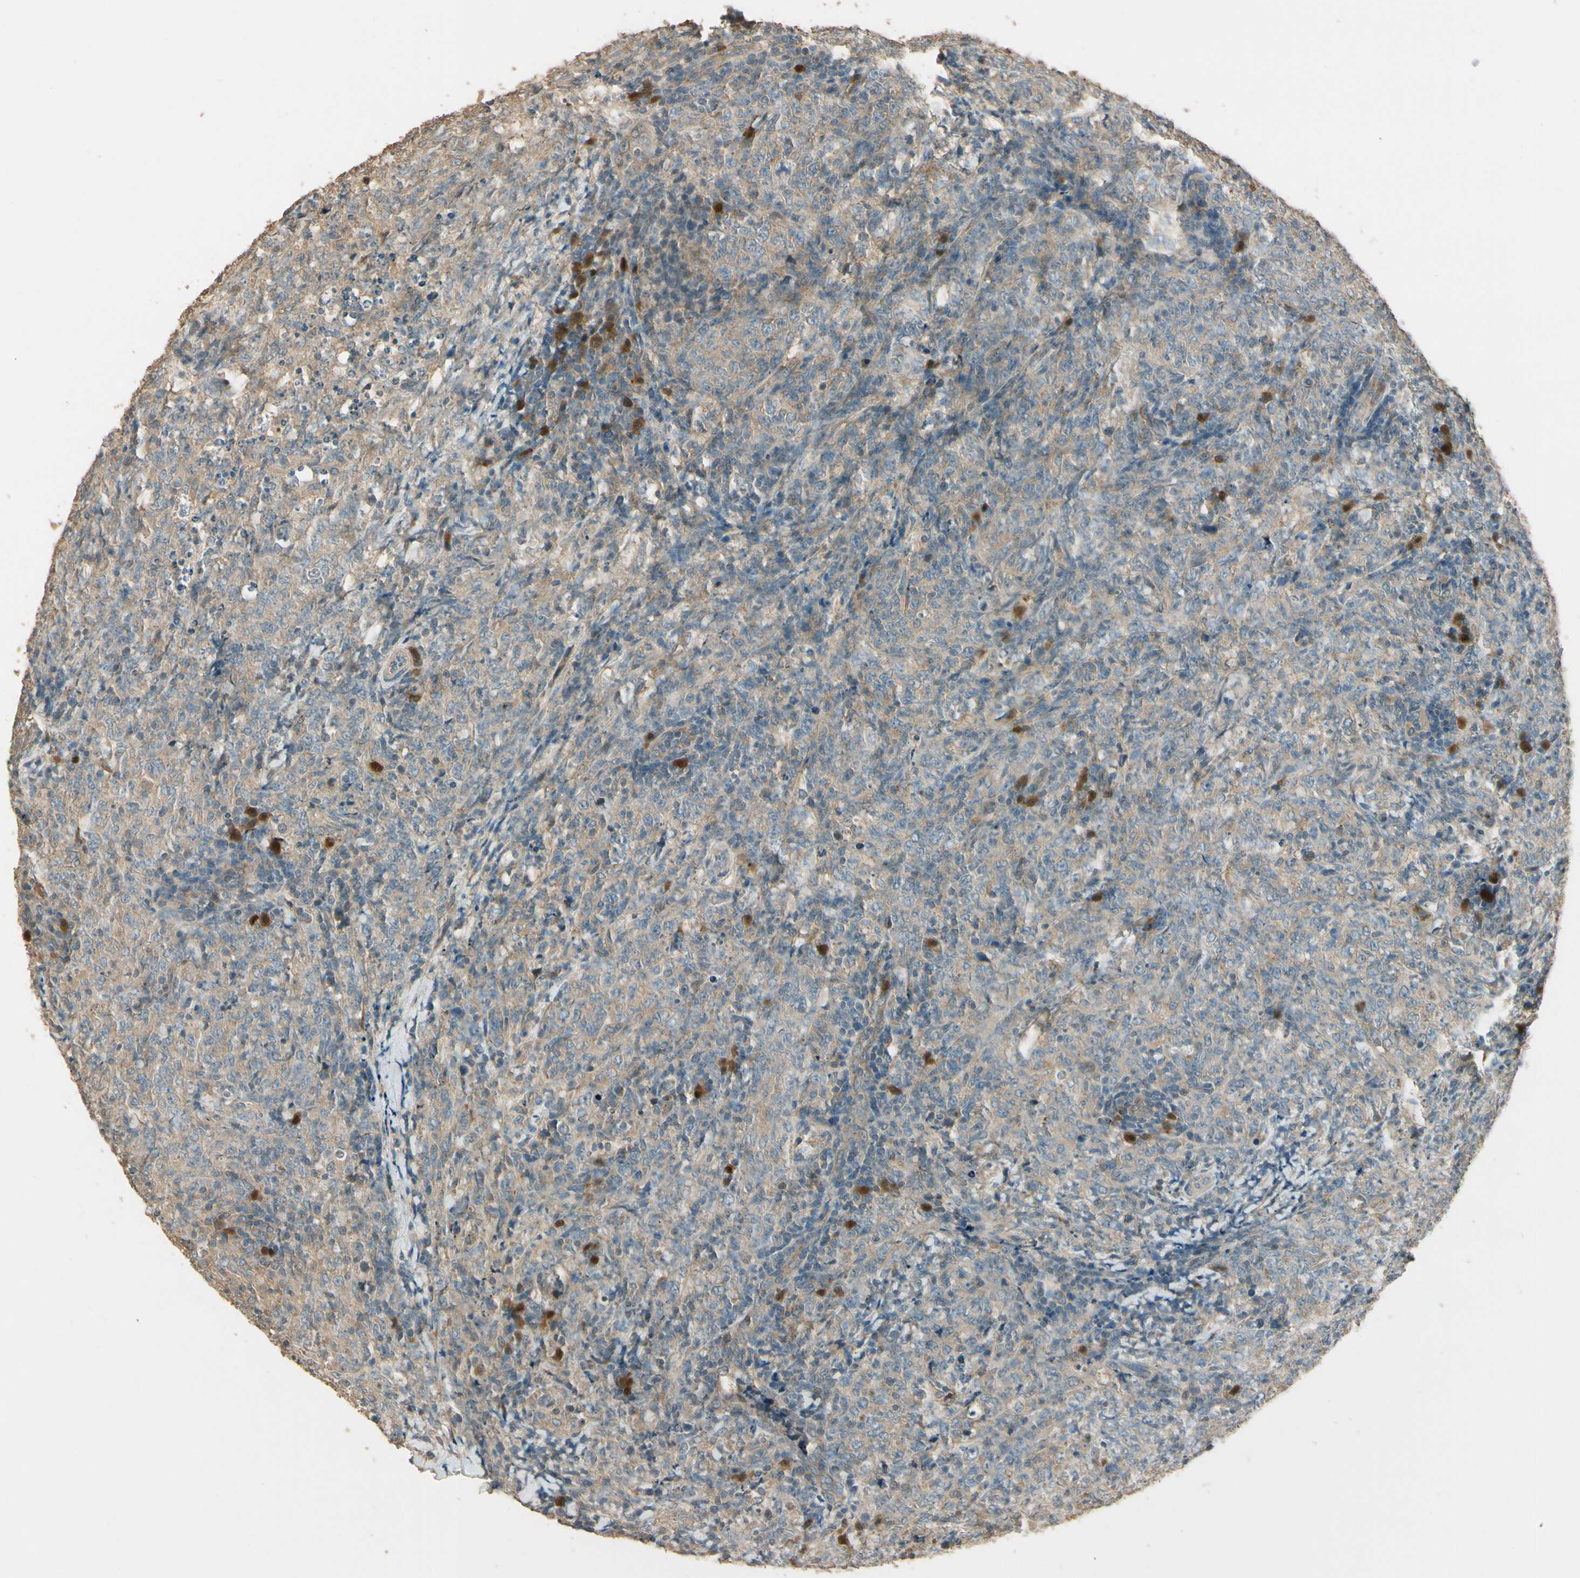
{"staining": {"intensity": "weak", "quantity": ">75%", "location": "cytoplasmic/membranous"}, "tissue": "lymphoma", "cell_type": "Tumor cells", "image_type": "cancer", "snomed": [{"axis": "morphology", "description": "Malignant lymphoma, non-Hodgkin's type, High grade"}, {"axis": "topography", "description": "Tonsil"}], "caption": "Lymphoma stained with a protein marker demonstrates weak staining in tumor cells.", "gene": "PLXNA1", "patient": {"sex": "female", "age": 36}}